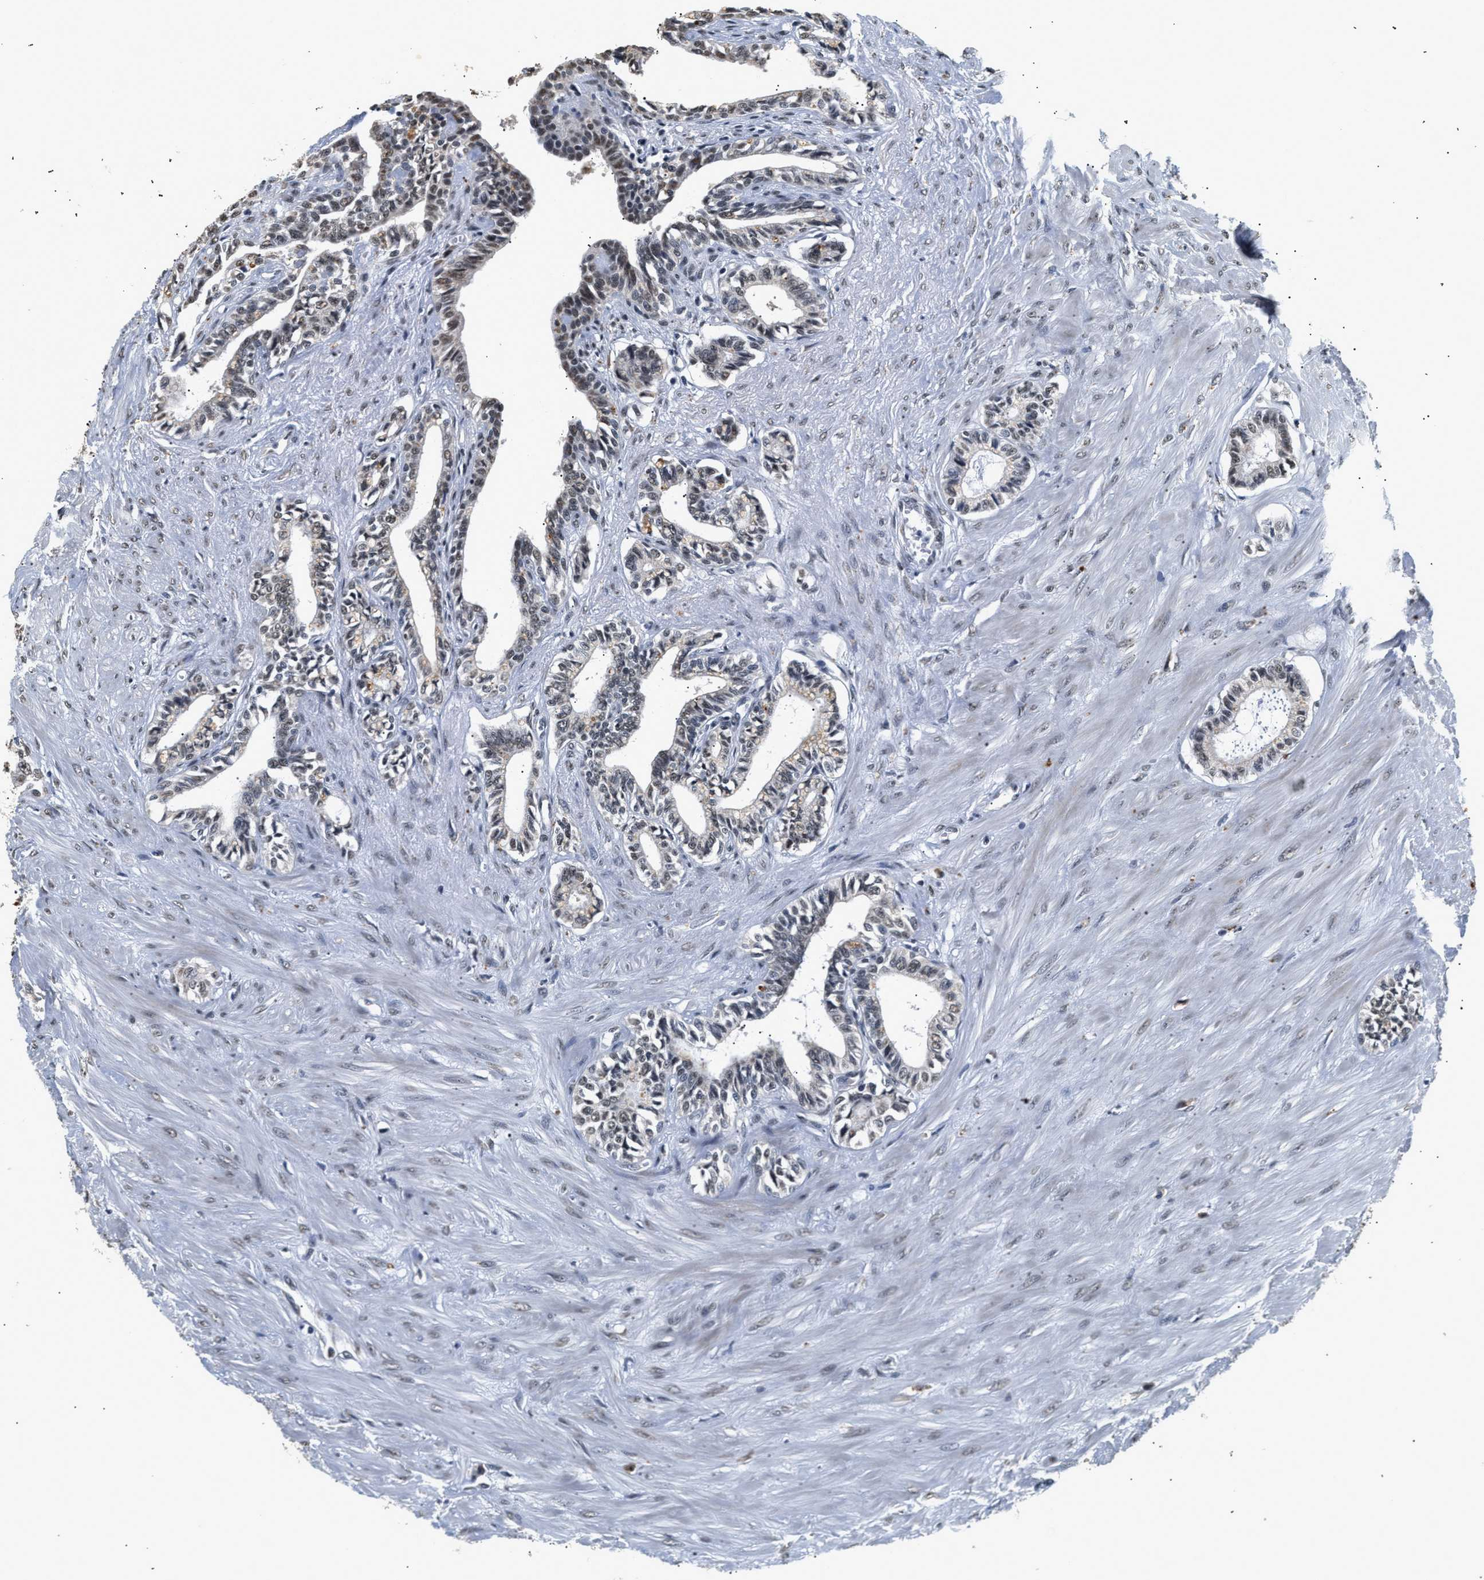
{"staining": {"intensity": "moderate", "quantity": "<25%", "location": "nuclear"}, "tissue": "seminal vesicle", "cell_type": "Glandular cells", "image_type": "normal", "snomed": [{"axis": "morphology", "description": "Normal tissue, NOS"}, {"axis": "morphology", "description": "Adenocarcinoma, High grade"}, {"axis": "topography", "description": "Prostate"}, {"axis": "topography", "description": "Seminal veicle"}], "caption": "Immunohistochemical staining of unremarkable human seminal vesicle demonstrates low levels of moderate nuclear expression in approximately <25% of glandular cells.", "gene": "THOC1", "patient": {"sex": "male", "age": 55}}